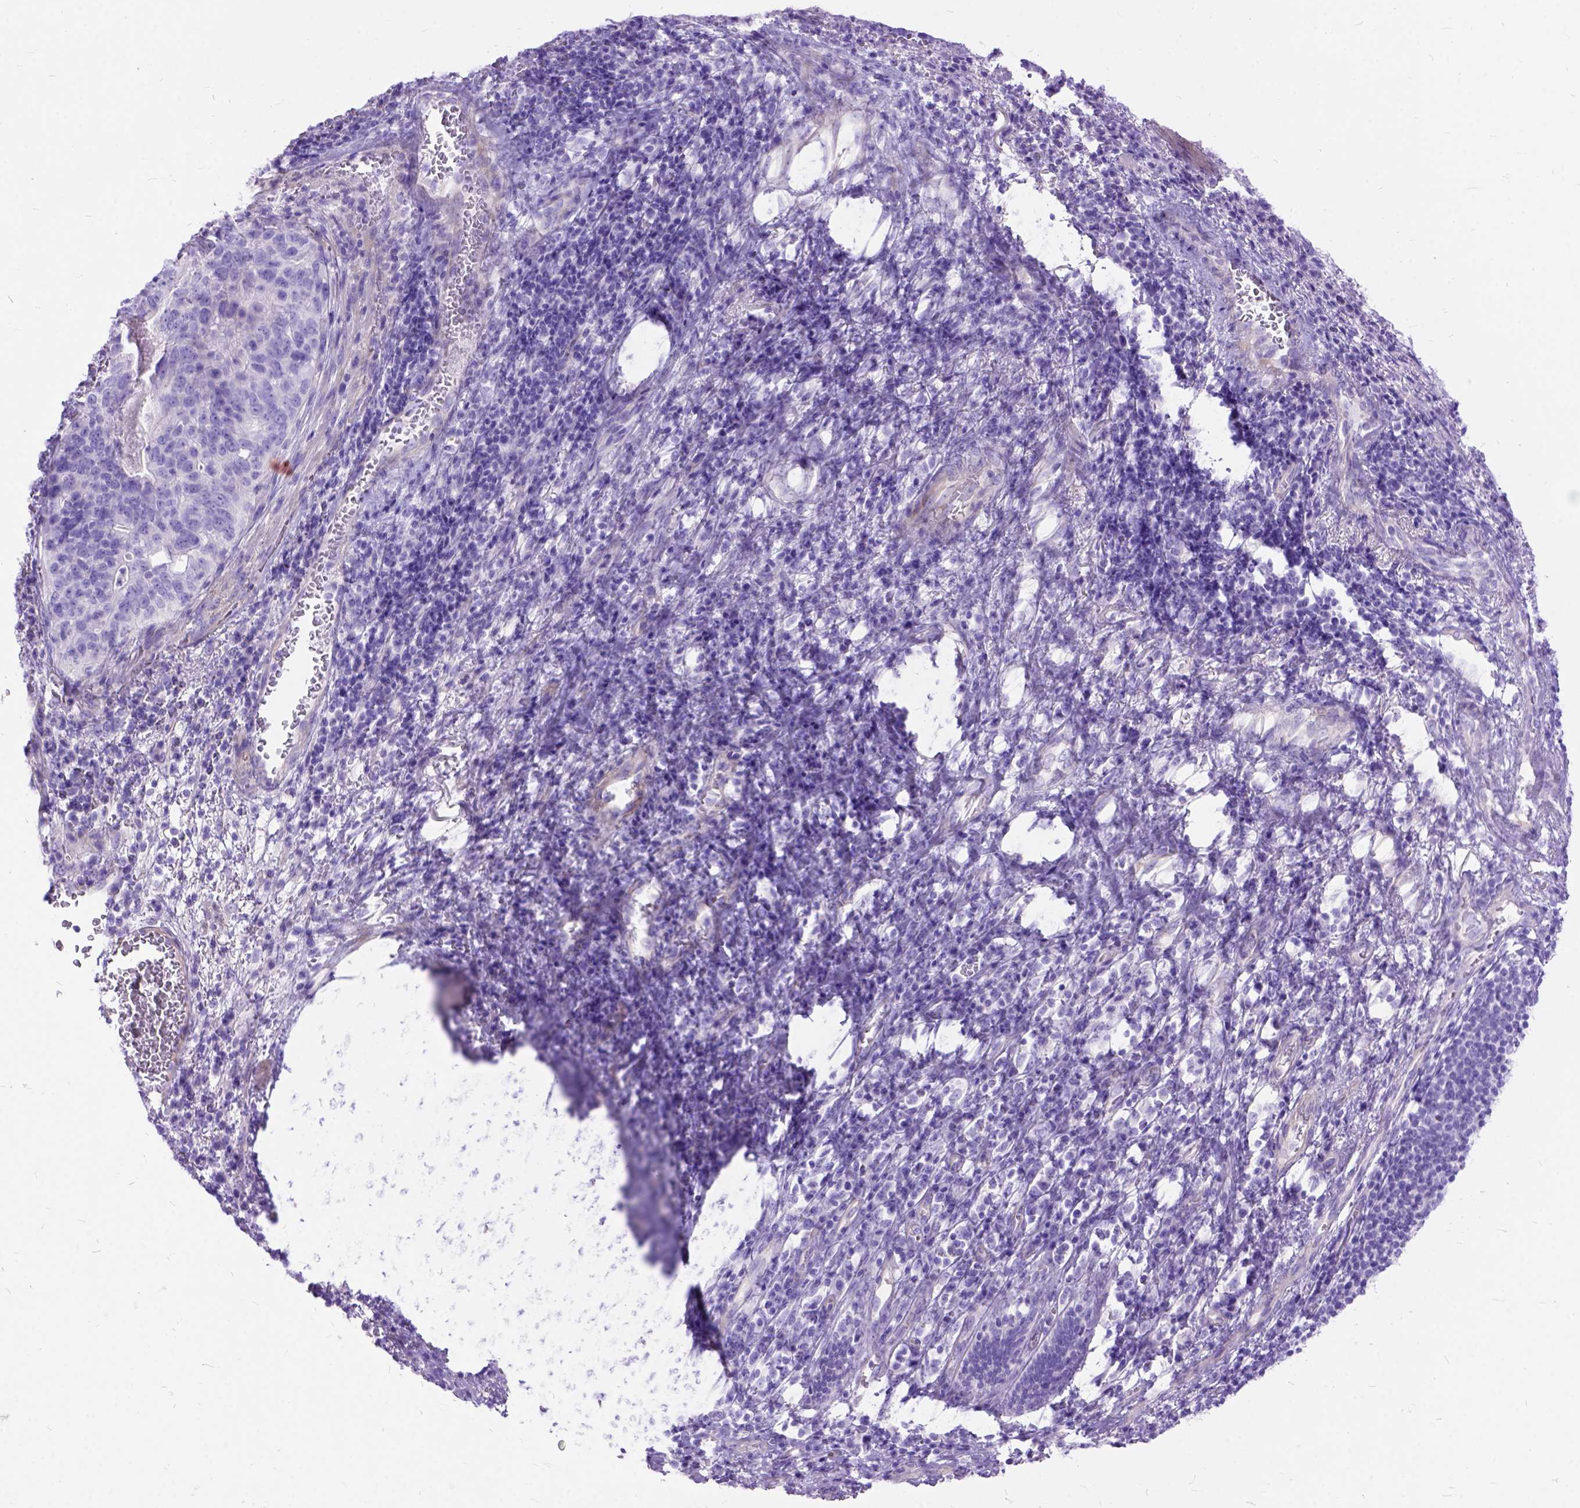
{"staining": {"intensity": "negative", "quantity": "none", "location": "none"}, "tissue": "stomach cancer", "cell_type": "Tumor cells", "image_type": "cancer", "snomed": [{"axis": "morphology", "description": "Adenocarcinoma, NOS"}, {"axis": "topography", "description": "Stomach, upper"}], "caption": "A micrograph of stomach cancer stained for a protein exhibits no brown staining in tumor cells.", "gene": "ARL9", "patient": {"sex": "female", "age": 67}}